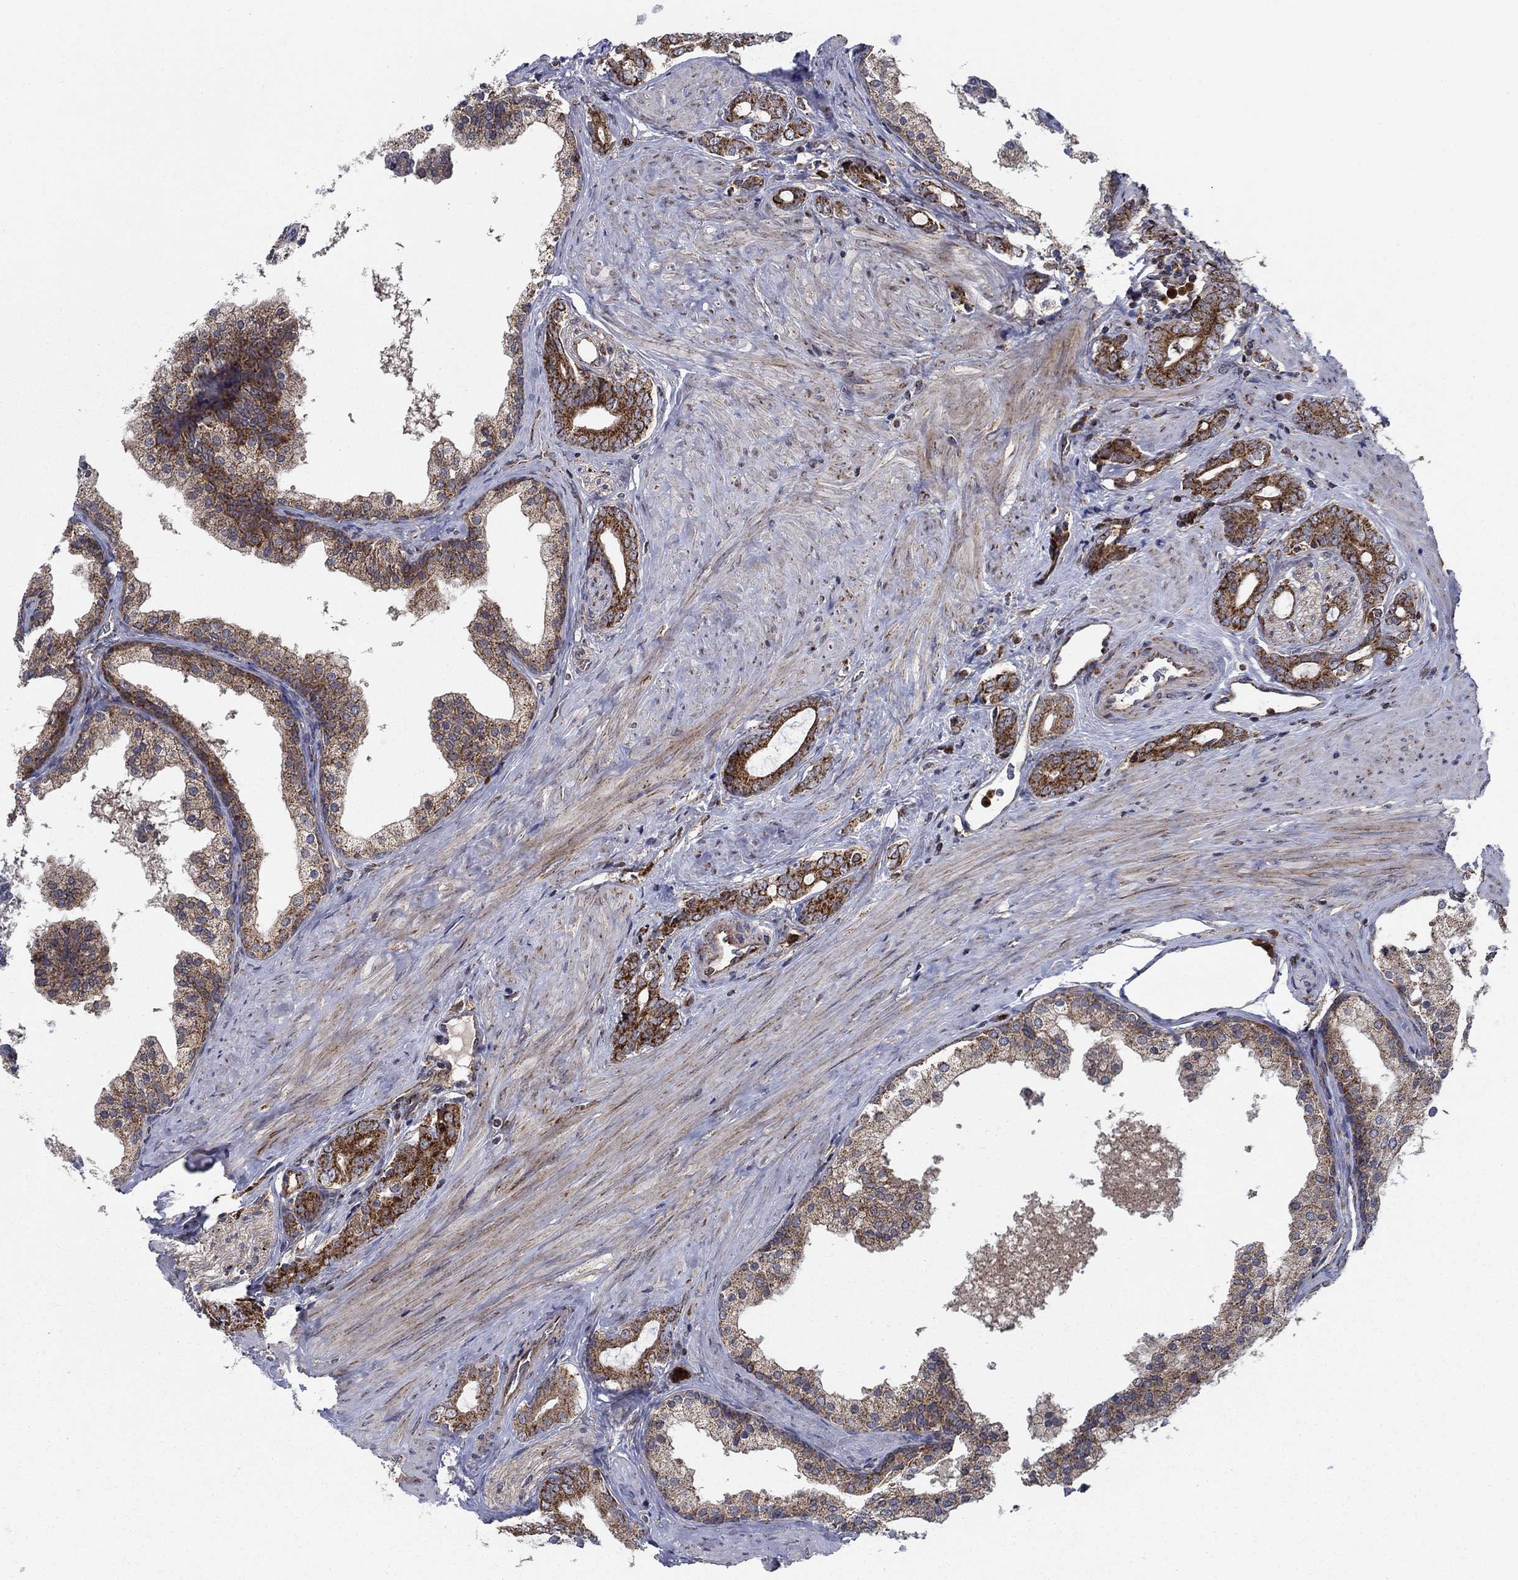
{"staining": {"intensity": "strong", "quantity": ">75%", "location": "cytoplasmic/membranous"}, "tissue": "prostate cancer", "cell_type": "Tumor cells", "image_type": "cancer", "snomed": [{"axis": "morphology", "description": "Adenocarcinoma, NOS"}, {"axis": "topography", "description": "Prostate"}], "caption": "Approximately >75% of tumor cells in human prostate adenocarcinoma demonstrate strong cytoplasmic/membranous protein positivity as visualized by brown immunohistochemical staining.", "gene": "RNF19B", "patient": {"sex": "male", "age": 55}}